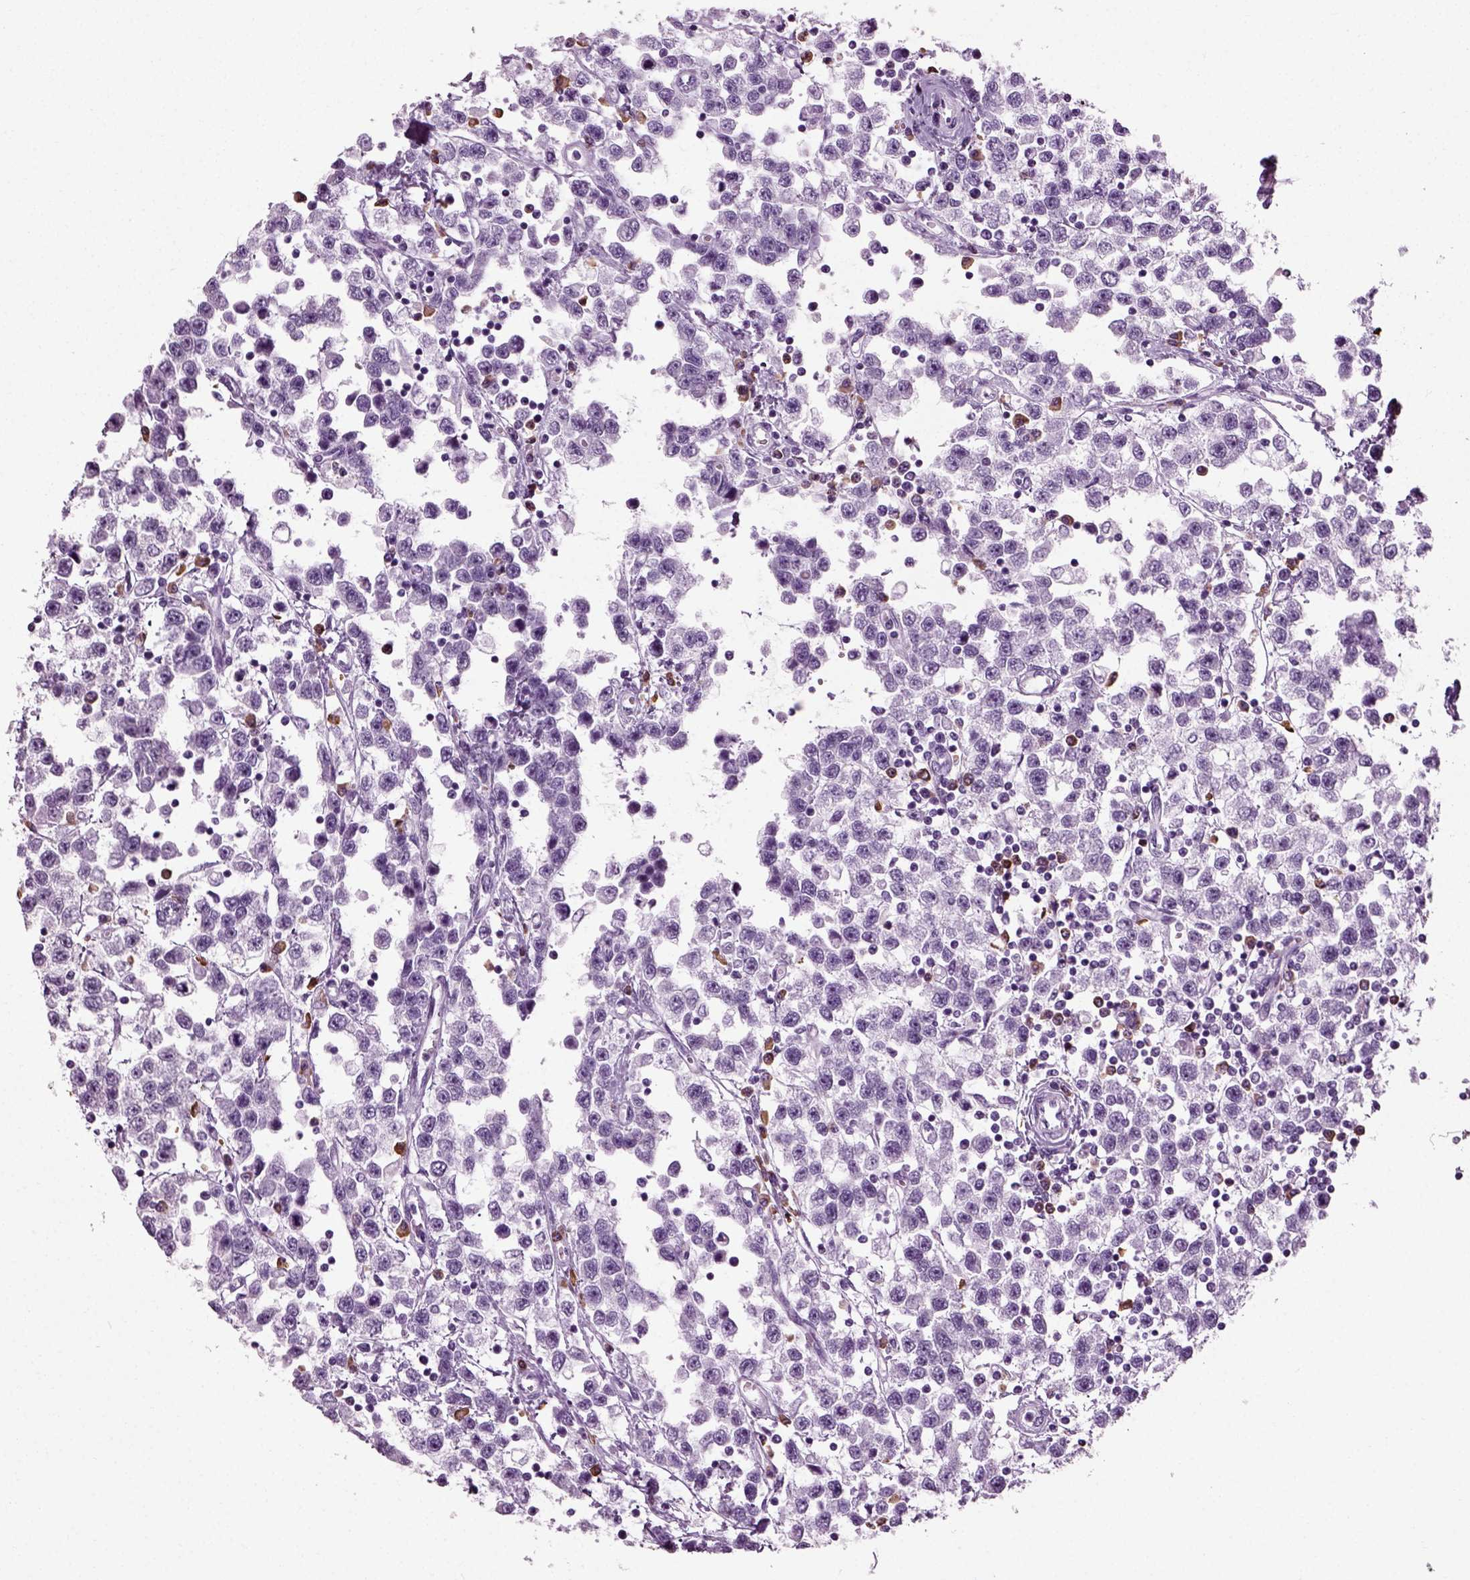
{"staining": {"intensity": "negative", "quantity": "none", "location": "none"}, "tissue": "testis cancer", "cell_type": "Tumor cells", "image_type": "cancer", "snomed": [{"axis": "morphology", "description": "Seminoma, NOS"}, {"axis": "topography", "description": "Testis"}], "caption": "Protein analysis of seminoma (testis) displays no significant staining in tumor cells.", "gene": "SLC26A8", "patient": {"sex": "male", "age": 34}}